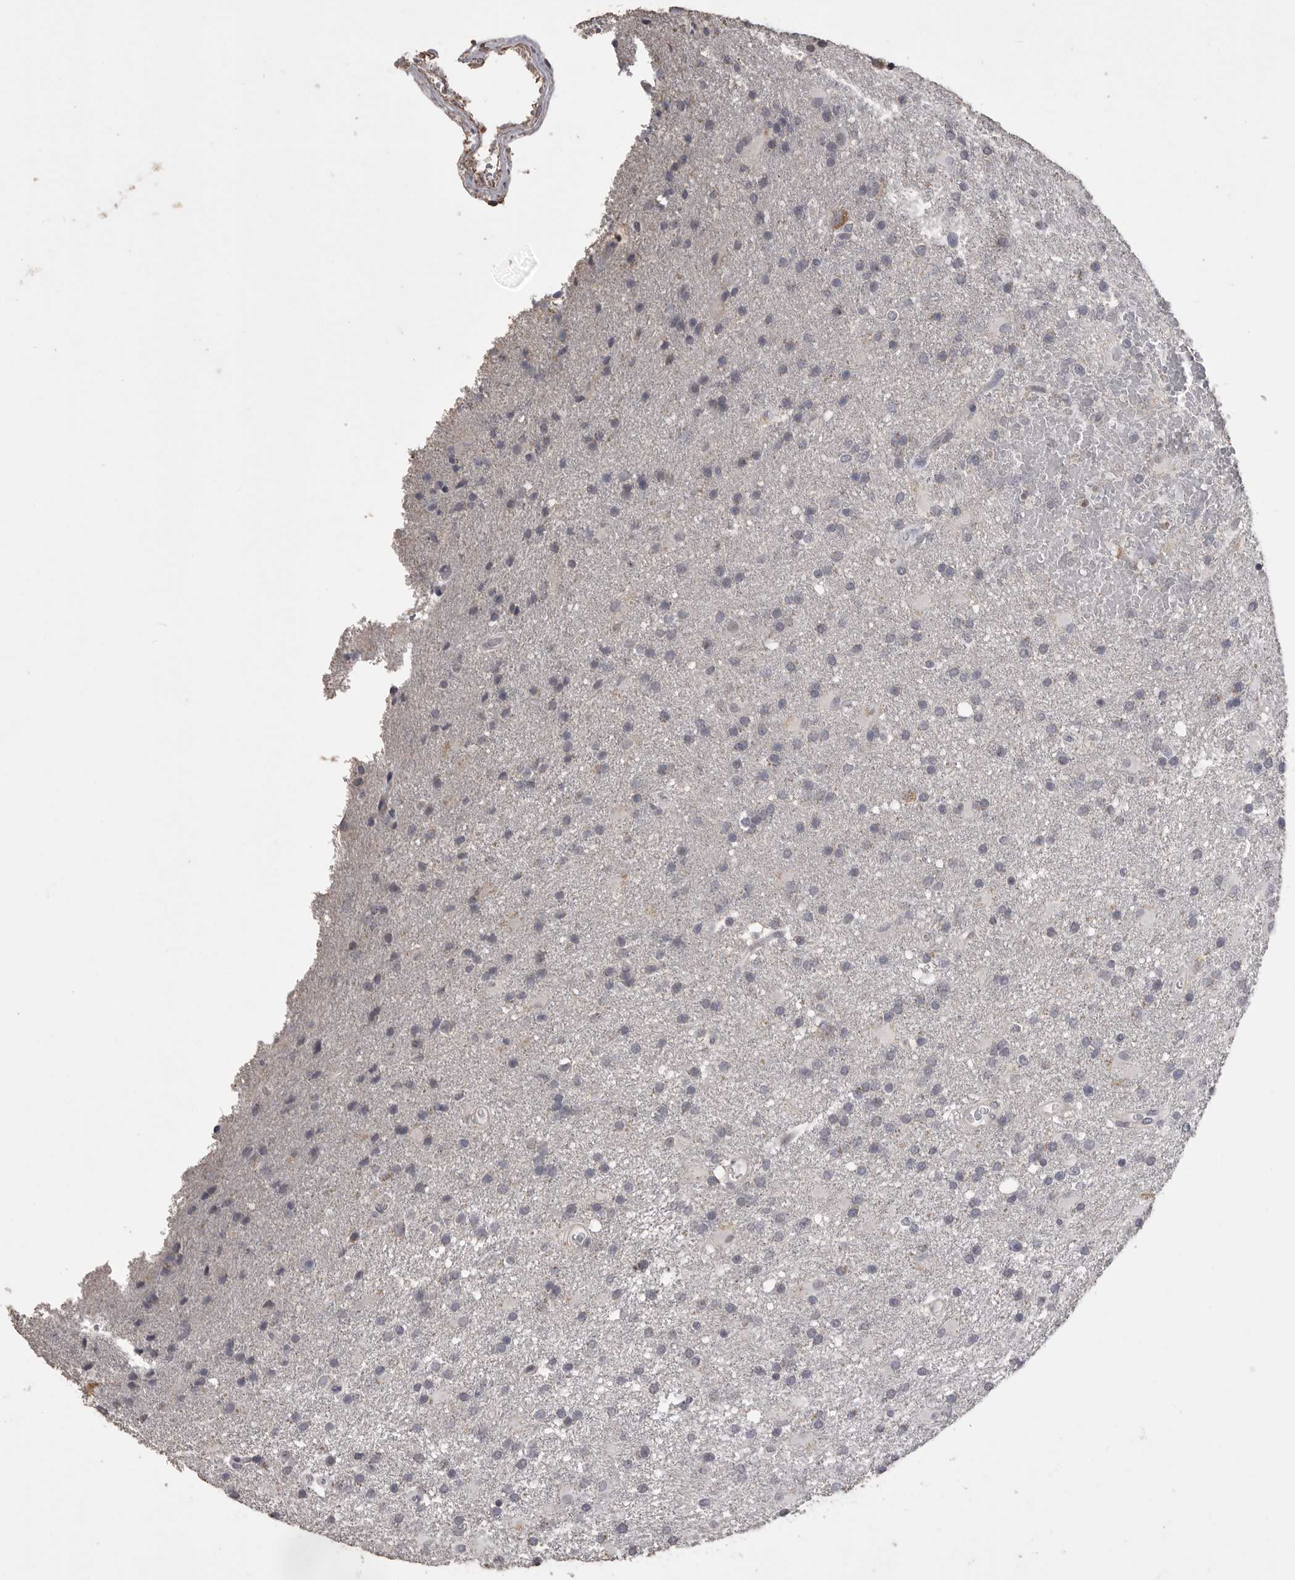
{"staining": {"intensity": "negative", "quantity": "none", "location": "none"}, "tissue": "glioma", "cell_type": "Tumor cells", "image_type": "cancer", "snomed": [{"axis": "morphology", "description": "Glioma, malignant, High grade"}, {"axis": "topography", "description": "Brain"}], "caption": "Immunohistochemical staining of glioma reveals no significant expression in tumor cells. The staining was performed using DAB to visualize the protein expression in brown, while the nuclei were stained in blue with hematoxylin (Magnification: 20x).", "gene": "MMP7", "patient": {"sex": "male", "age": 72}}